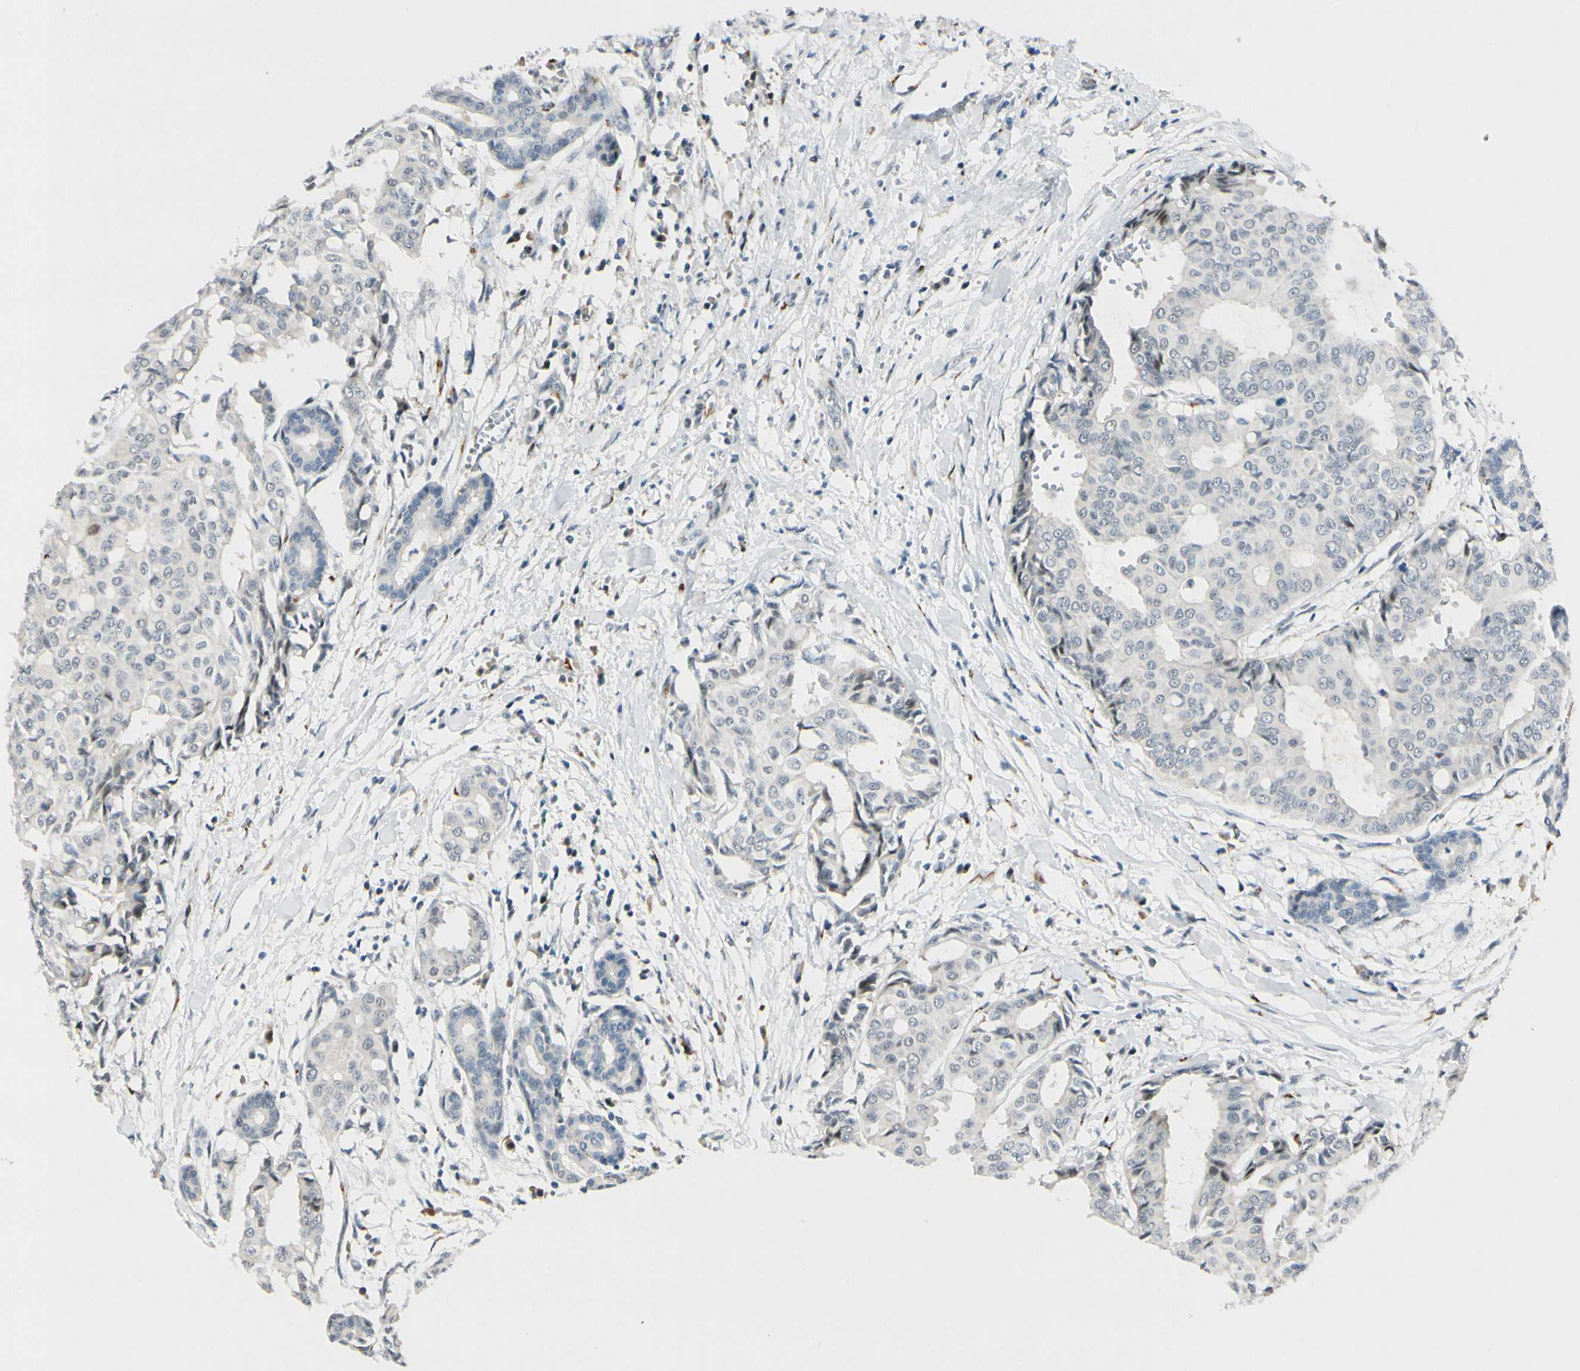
{"staining": {"intensity": "negative", "quantity": "none", "location": "none"}, "tissue": "head and neck cancer", "cell_type": "Tumor cells", "image_type": "cancer", "snomed": [{"axis": "morphology", "description": "Adenocarcinoma, NOS"}, {"axis": "topography", "description": "Salivary gland"}, {"axis": "topography", "description": "Head-Neck"}], "caption": "A photomicrograph of adenocarcinoma (head and neck) stained for a protein shows no brown staining in tumor cells. (Immunohistochemistry (ihc), brightfield microscopy, high magnification).", "gene": "B4GALNT1", "patient": {"sex": "female", "age": 59}}